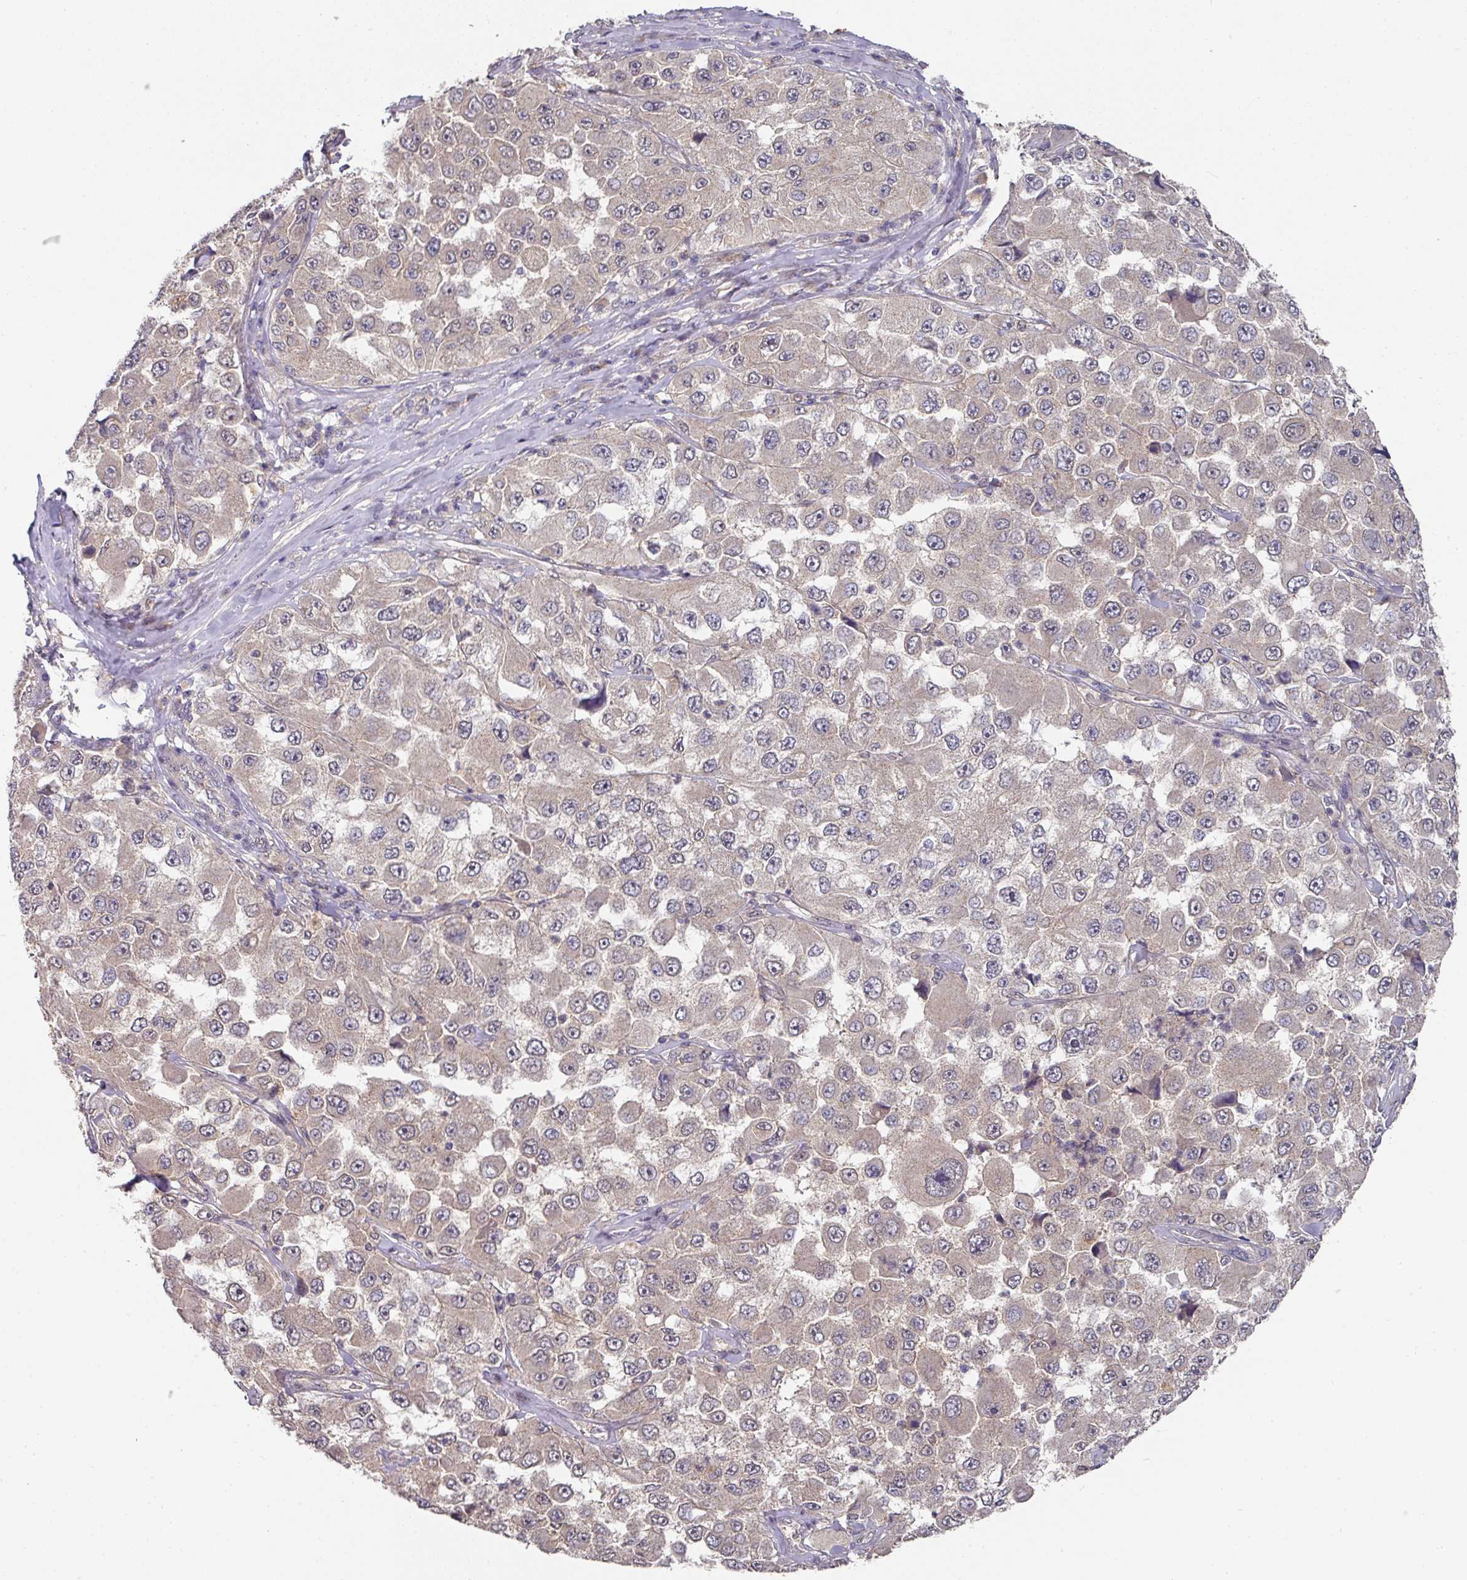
{"staining": {"intensity": "weak", "quantity": "25%-75%", "location": "cytoplasmic/membranous"}, "tissue": "melanoma", "cell_type": "Tumor cells", "image_type": "cancer", "snomed": [{"axis": "morphology", "description": "Malignant melanoma, Metastatic site"}, {"axis": "topography", "description": "Lymph node"}], "caption": "IHC of human melanoma reveals low levels of weak cytoplasmic/membranous expression in about 25%-75% of tumor cells.", "gene": "EXTL3", "patient": {"sex": "male", "age": 62}}